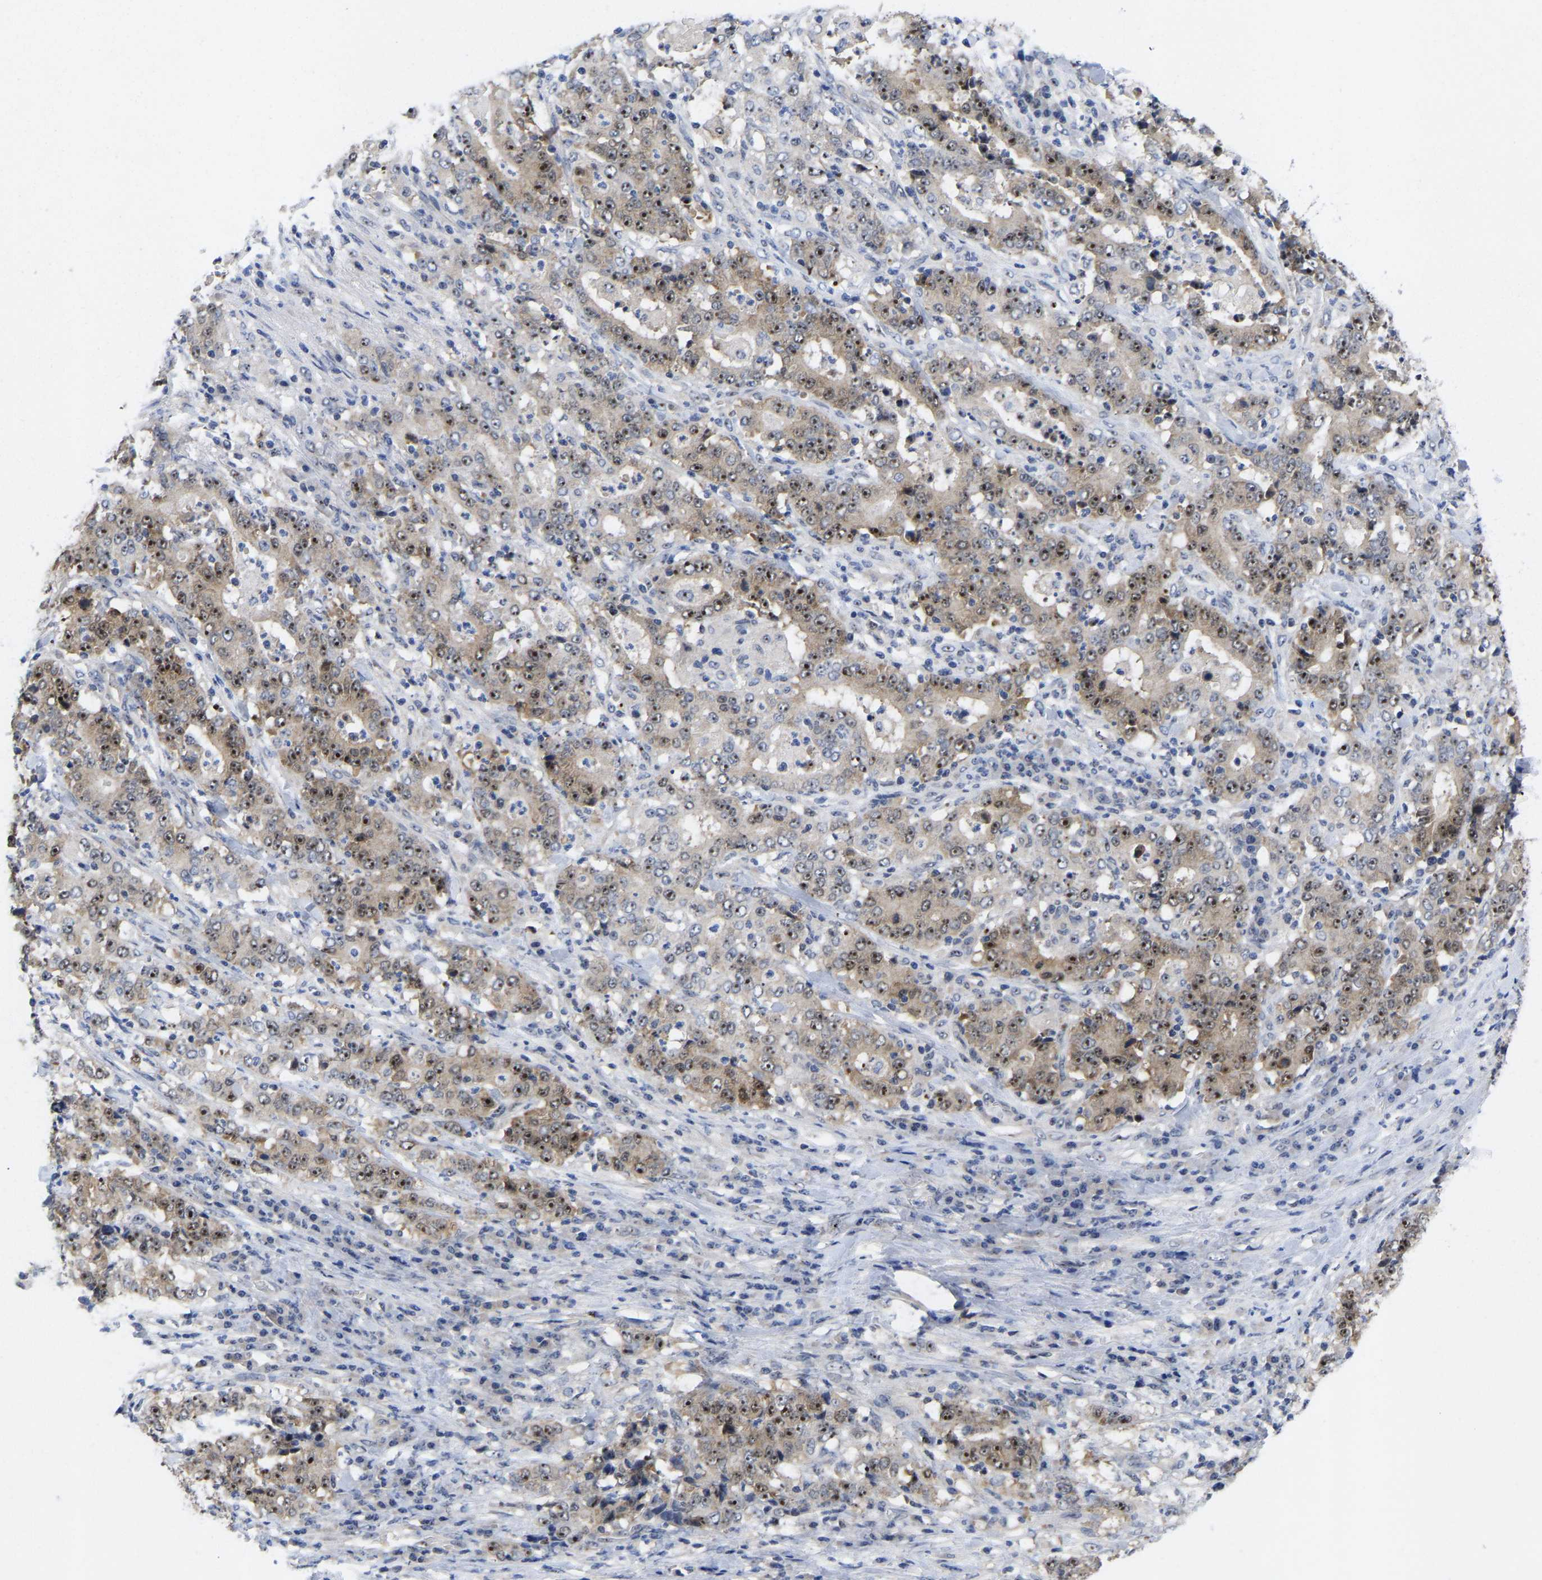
{"staining": {"intensity": "moderate", "quantity": "25%-75%", "location": "nuclear"}, "tissue": "stomach cancer", "cell_type": "Tumor cells", "image_type": "cancer", "snomed": [{"axis": "morphology", "description": "Normal tissue, NOS"}, {"axis": "morphology", "description": "Adenocarcinoma, NOS"}, {"axis": "topography", "description": "Stomach, upper"}, {"axis": "topography", "description": "Stomach"}], "caption": "Stomach cancer (adenocarcinoma) tissue shows moderate nuclear expression in approximately 25%-75% of tumor cells, visualized by immunohistochemistry. (DAB = brown stain, brightfield microscopy at high magnification).", "gene": "NLE1", "patient": {"sex": "male", "age": 59}}